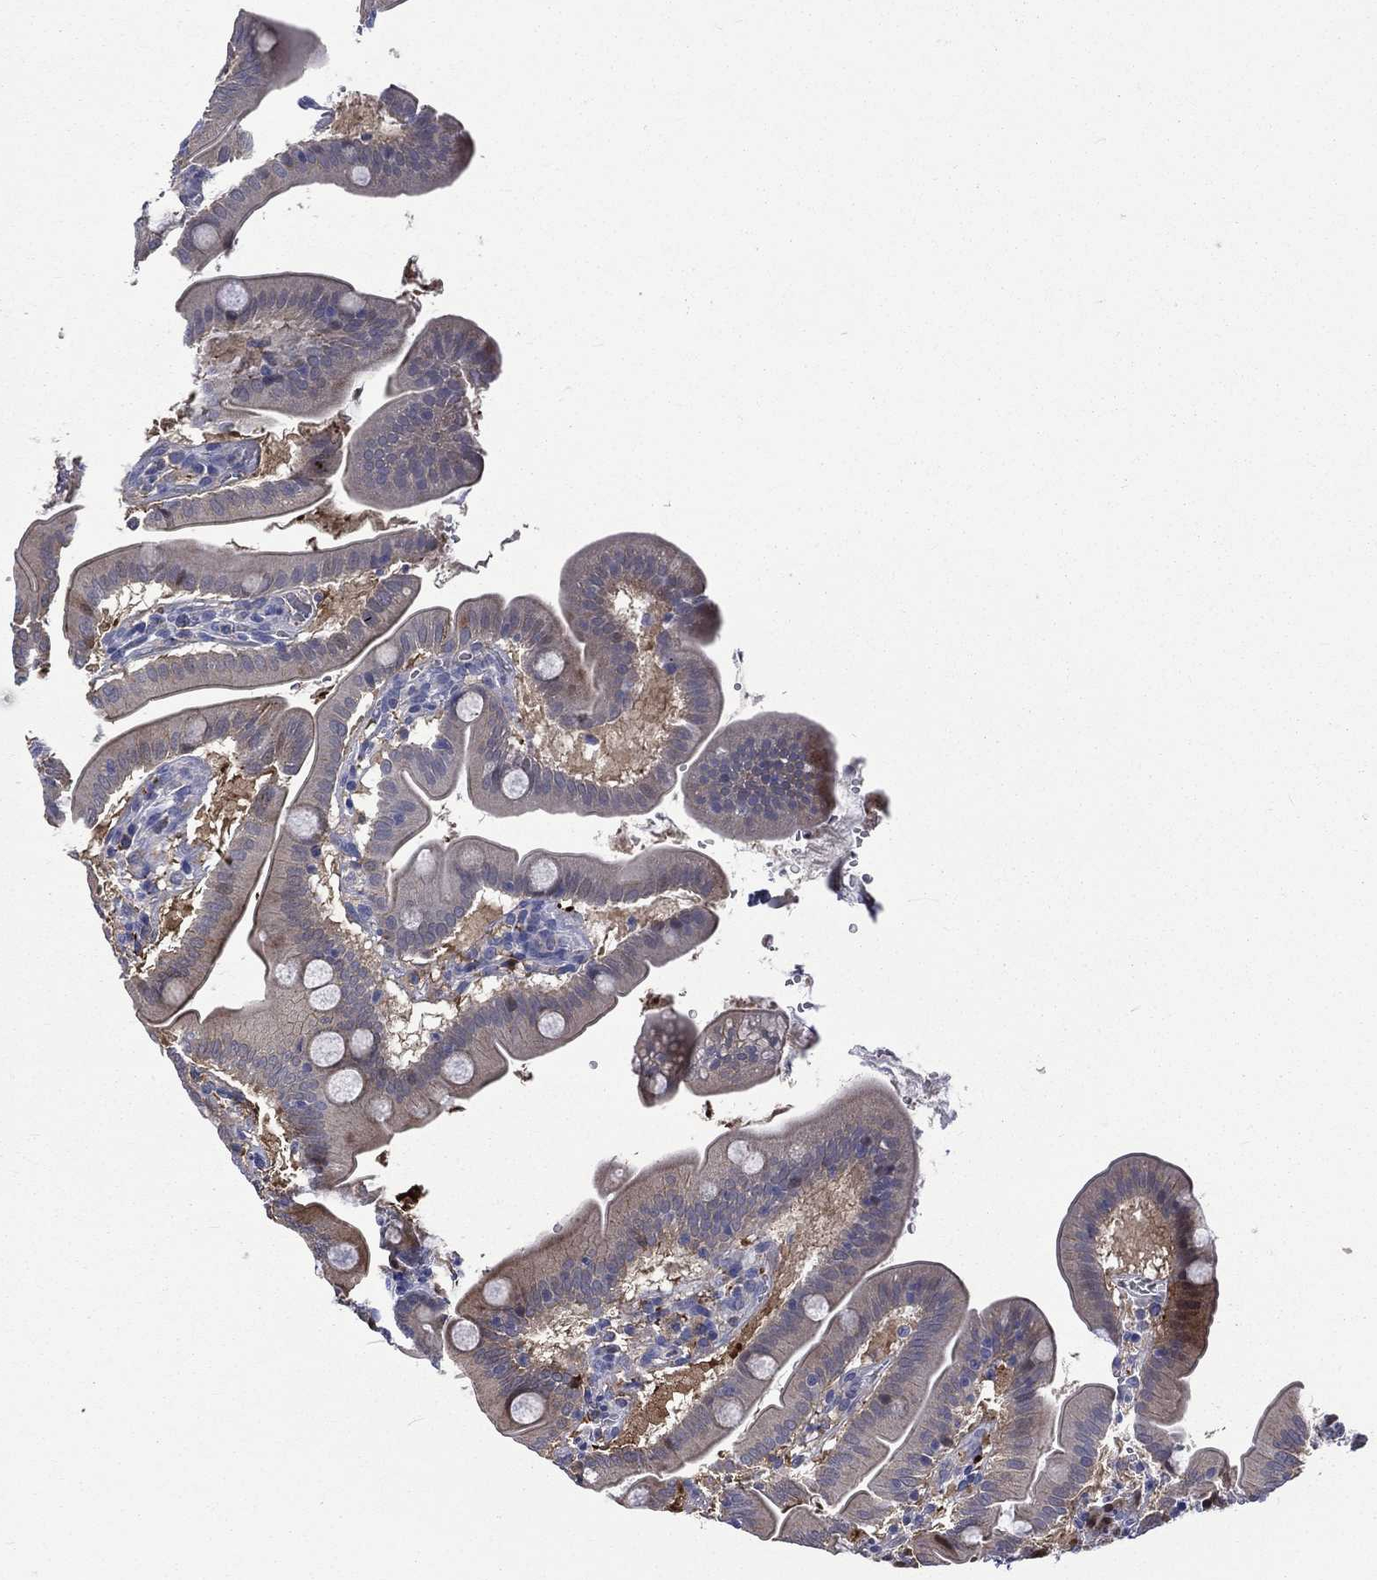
{"staining": {"intensity": "moderate", "quantity": "<25%", "location": "cytoplasmic/membranous"}, "tissue": "duodenum", "cell_type": "Glandular cells", "image_type": "normal", "snomed": [{"axis": "morphology", "description": "Normal tissue, NOS"}, {"axis": "topography", "description": "Duodenum"}], "caption": "Protein staining shows moderate cytoplasmic/membranous expression in about <25% of glandular cells in unremarkable duodenum.", "gene": "CA12", "patient": {"sex": "male", "age": 59}}